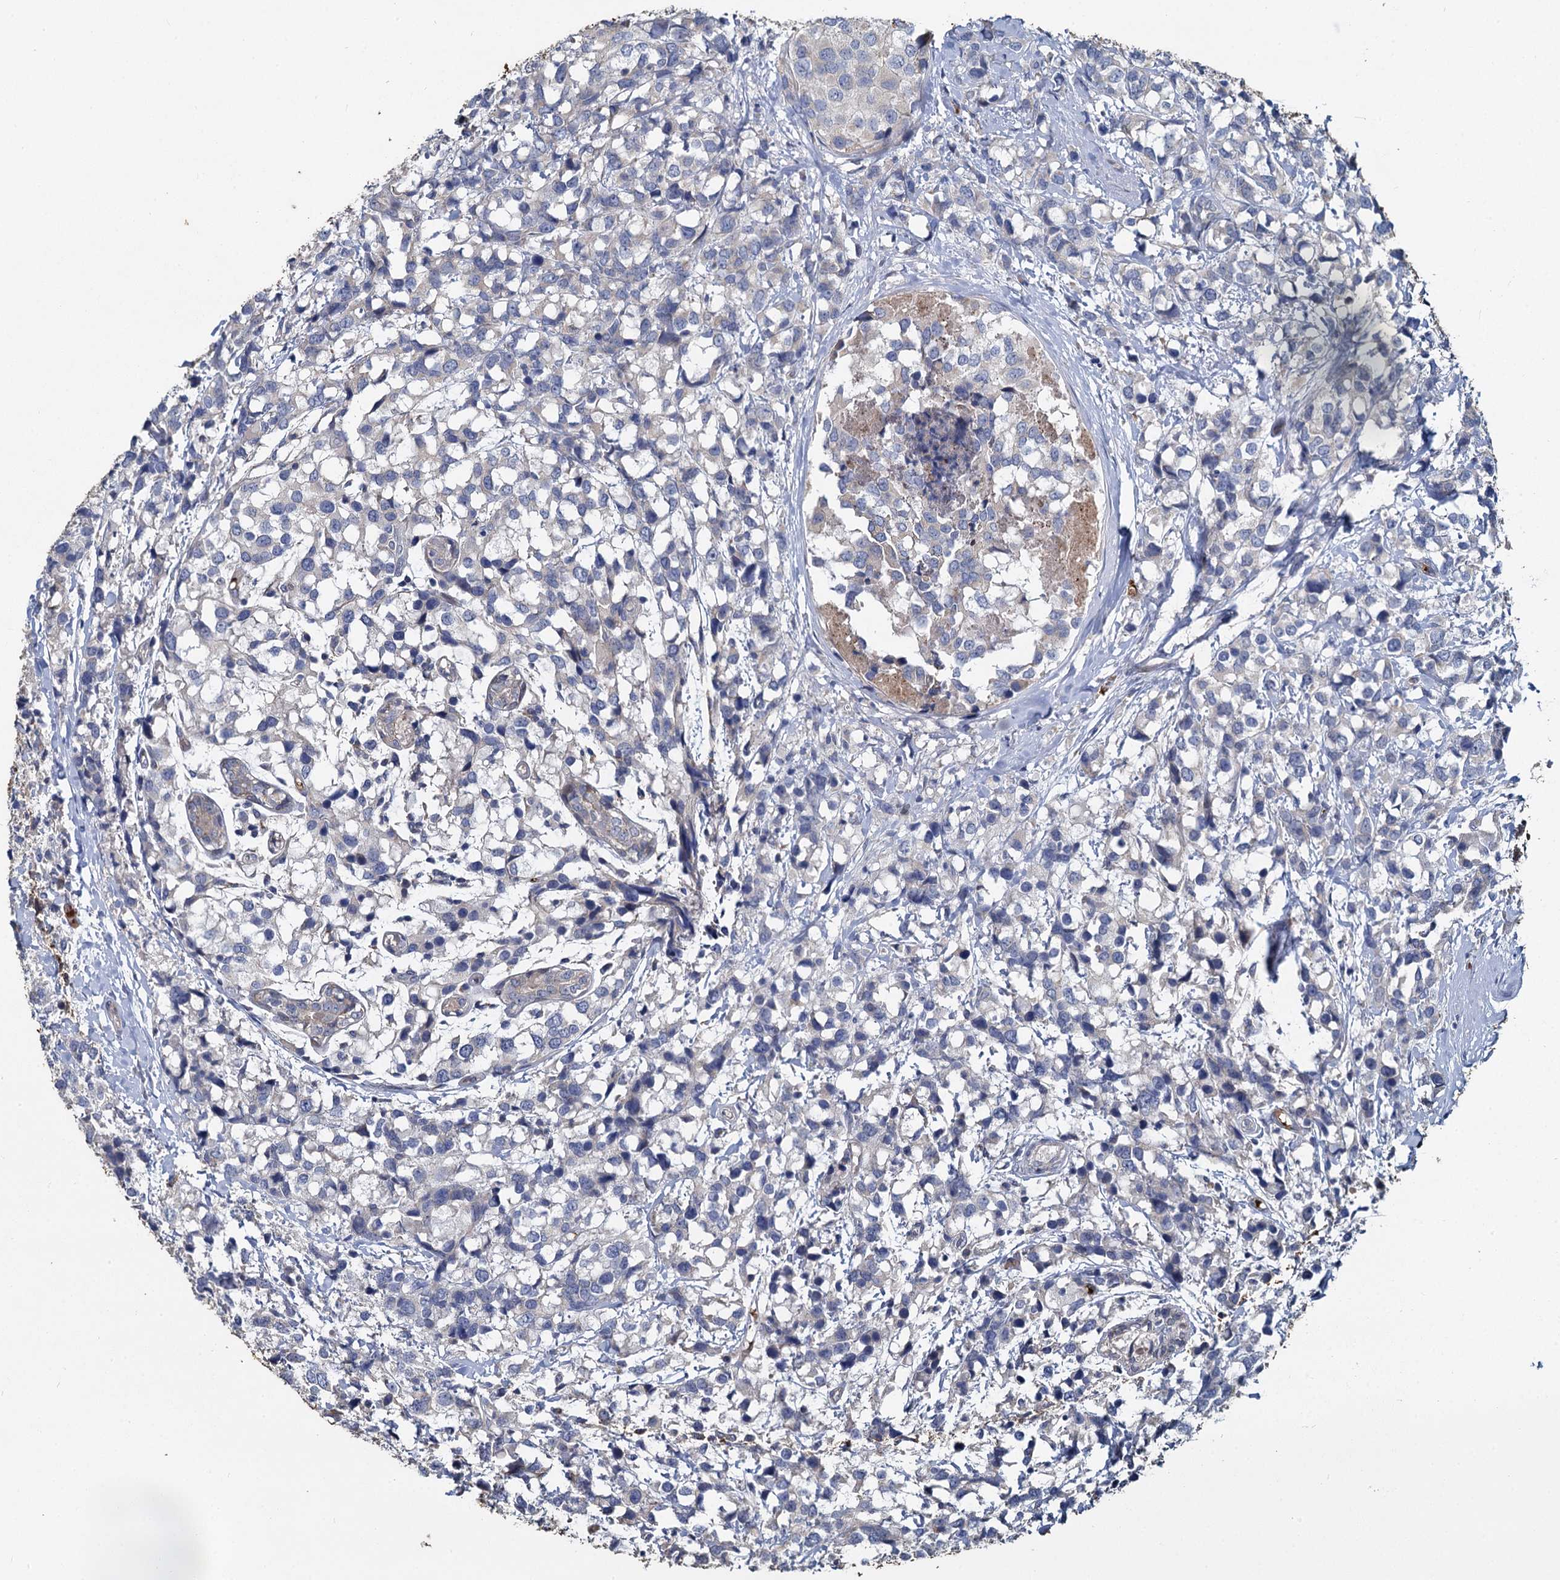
{"staining": {"intensity": "negative", "quantity": "none", "location": "none"}, "tissue": "breast cancer", "cell_type": "Tumor cells", "image_type": "cancer", "snomed": [{"axis": "morphology", "description": "Lobular carcinoma"}, {"axis": "topography", "description": "Breast"}], "caption": "Tumor cells are negative for brown protein staining in breast cancer.", "gene": "TCTN2", "patient": {"sex": "female", "age": 59}}